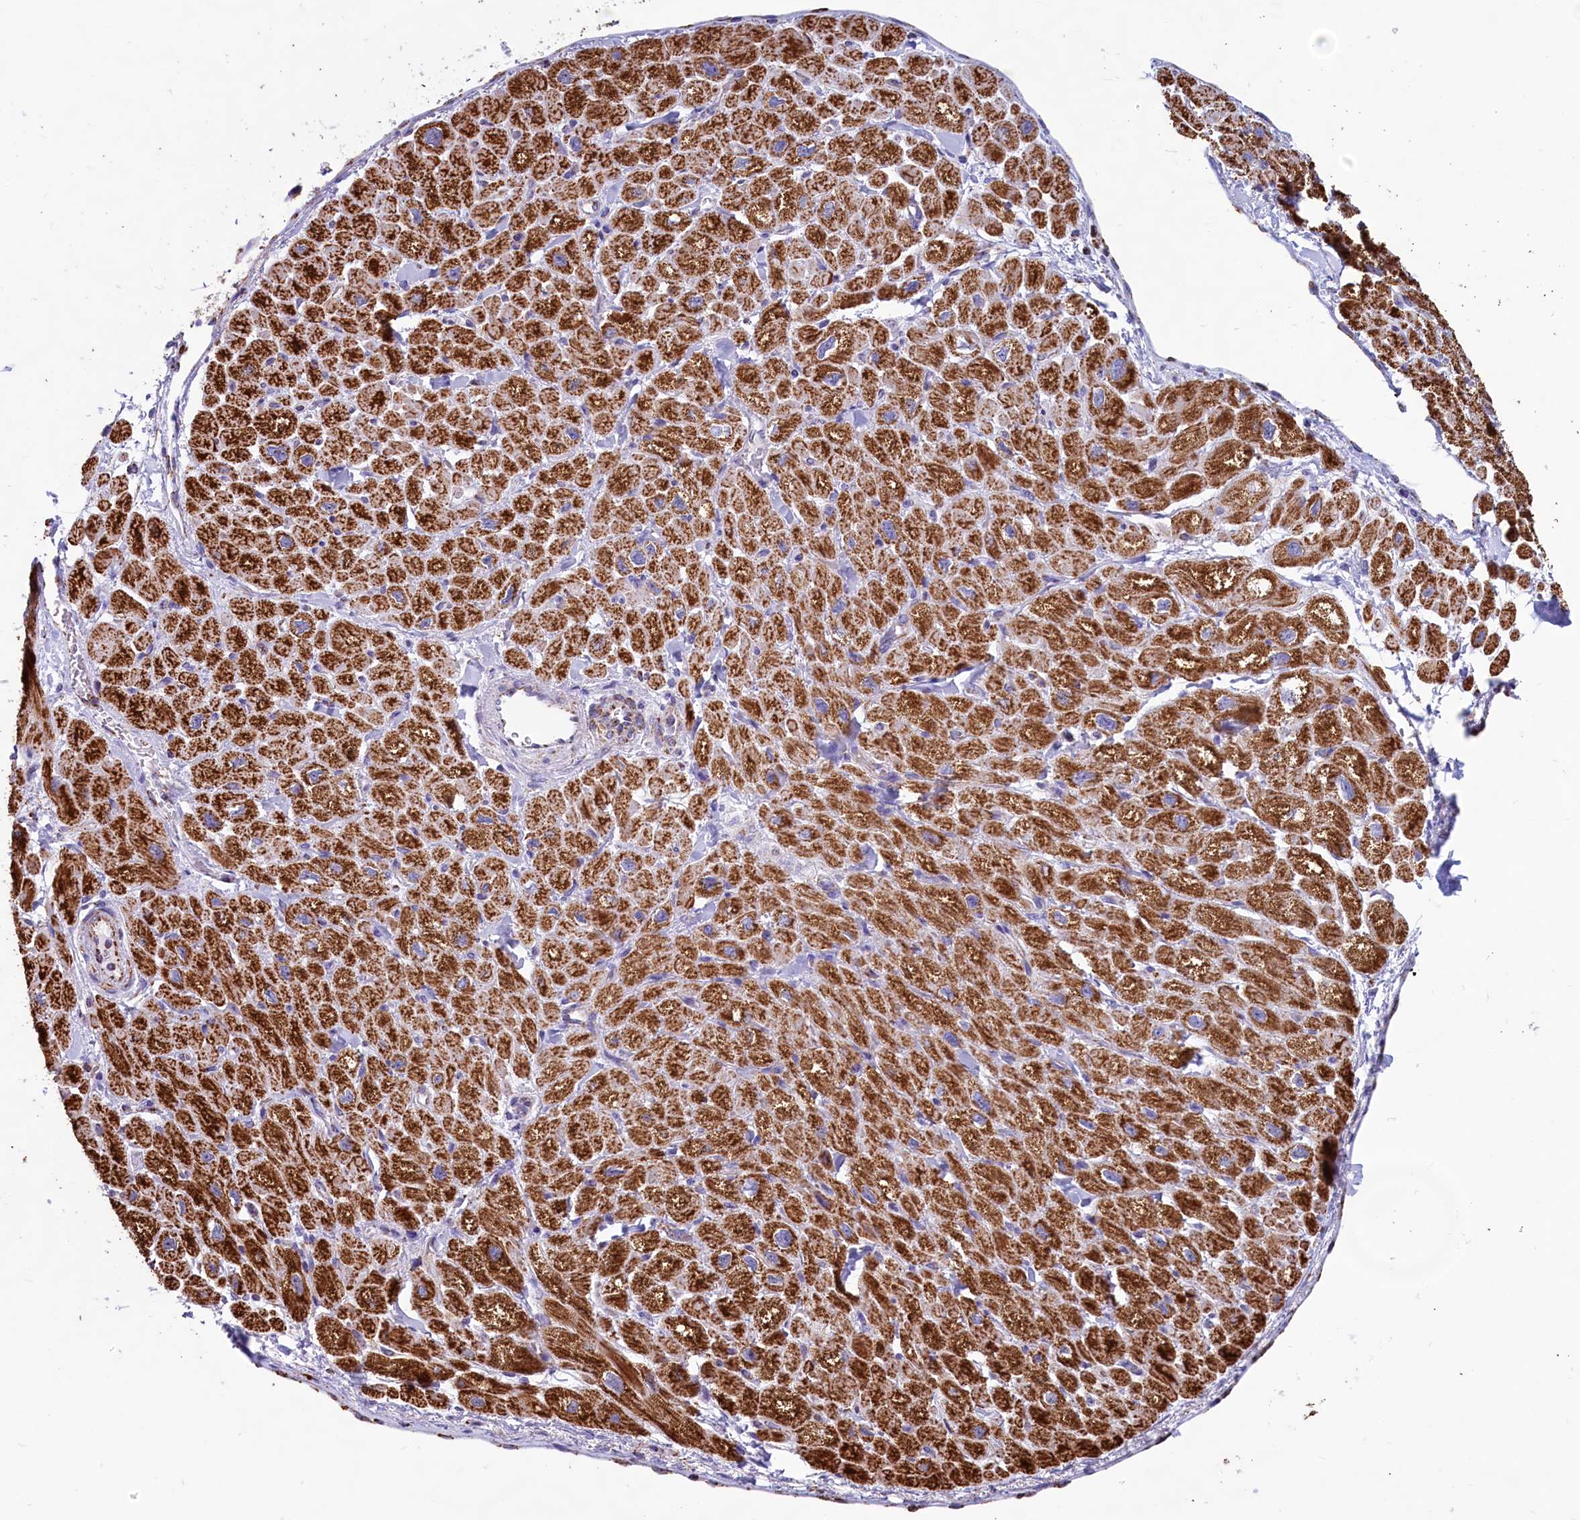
{"staining": {"intensity": "strong", "quantity": ">75%", "location": "cytoplasmic/membranous"}, "tissue": "heart muscle", "cell_type": "Cardiomyocytes", "image_type": "normal", "snomed": [{"axis": "morphology", "description": "Normal tissue, NOS"}, {"axis": "topography", "description": "Heart"}], "caption": "This image shows unremarkable heart muscle stained with immunohistochemistry to label a protein in brown. The cytoplasmic/membranous of cardiomyocytes show strong positivity for the protein. Nuclei are counter-stained blue.", "gene": "C1D", "patient": {"sex": "male", "age": 65}}